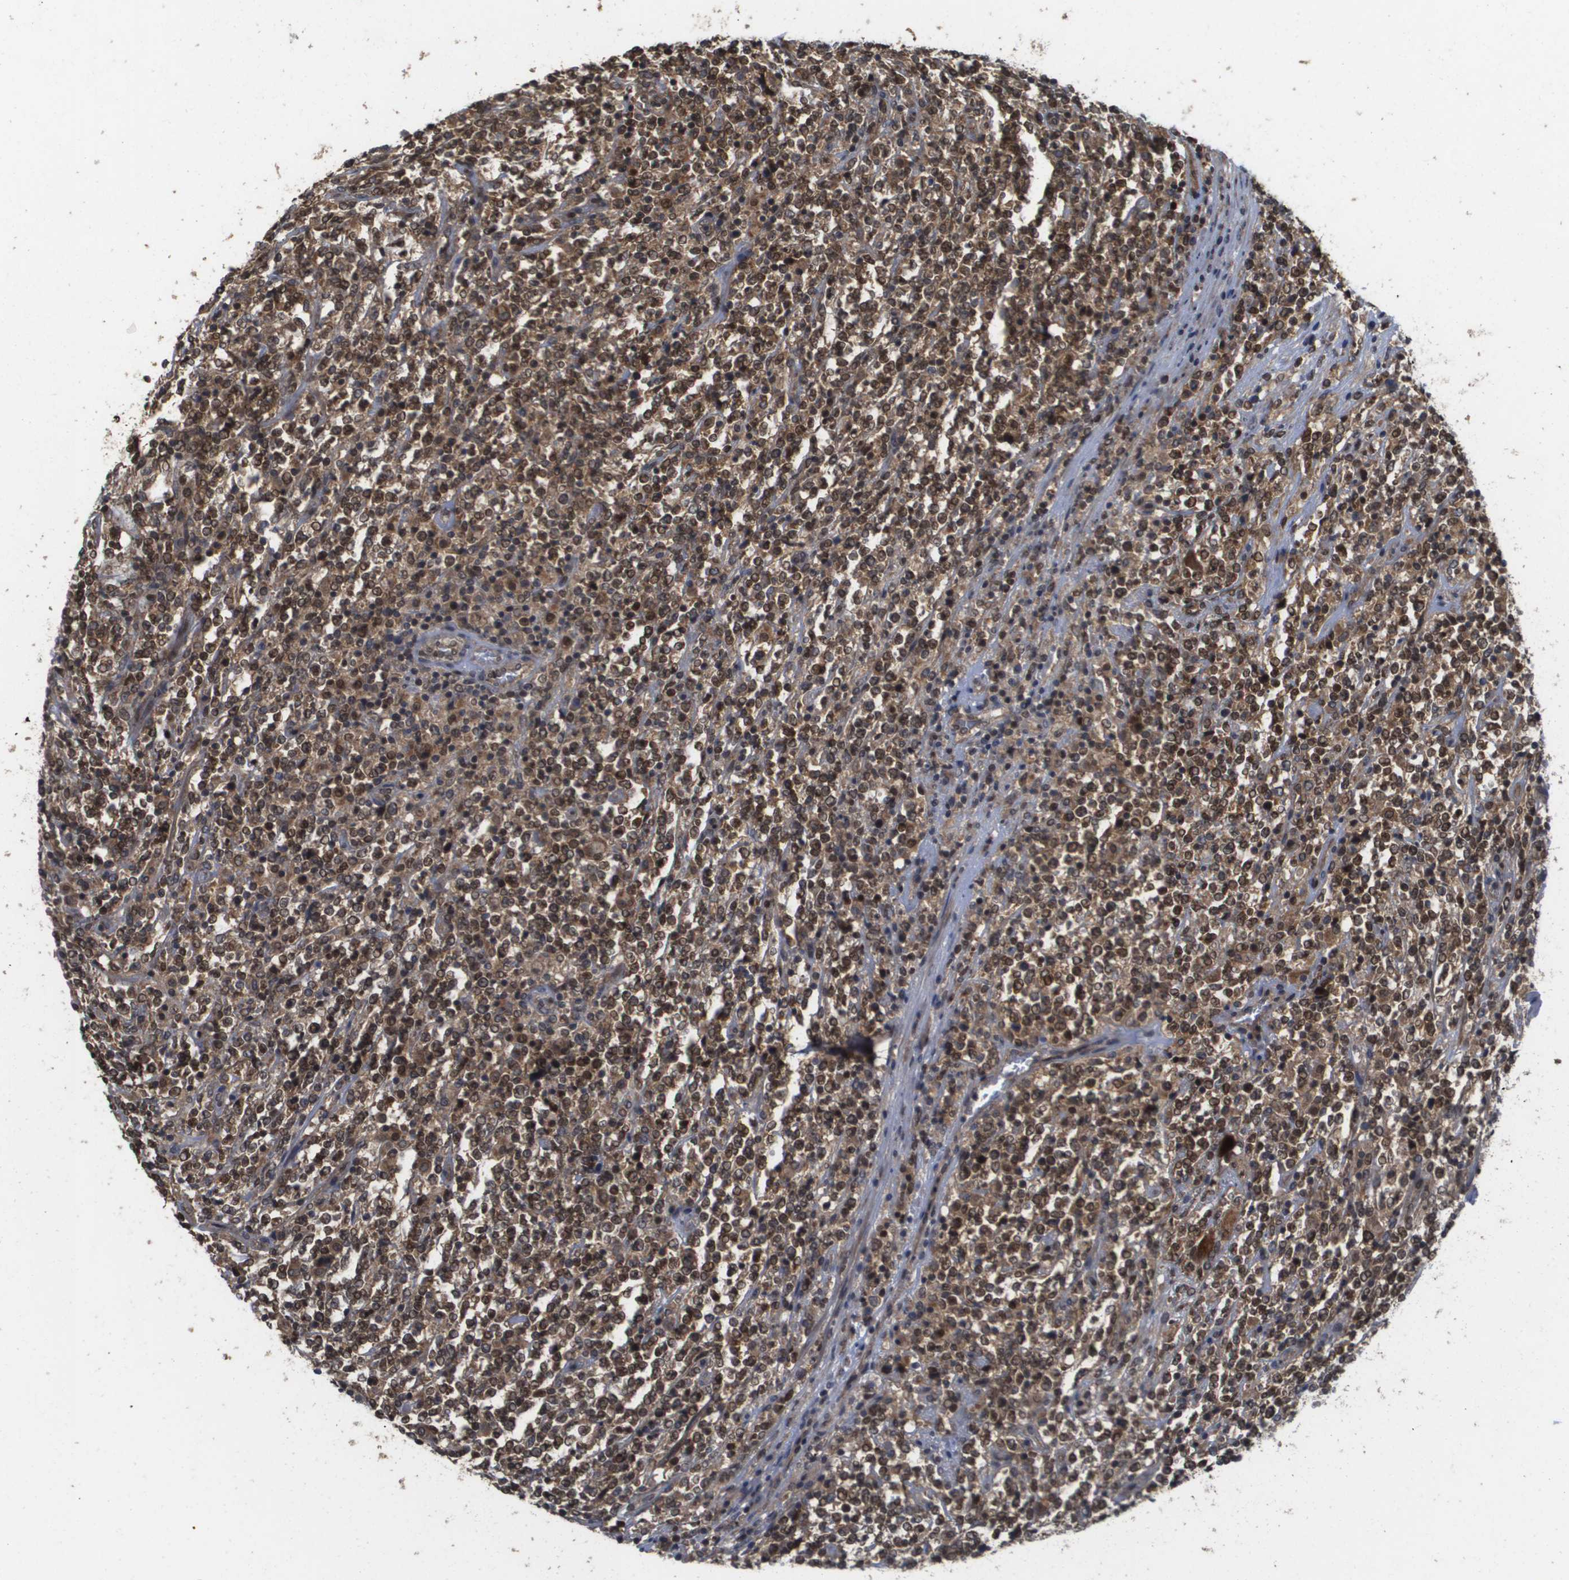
{"staining": {"intensity": "moderate", "quantity": ">75%", "location": "cytoplasmic/membranous,nuclear"}, "tissue": "lymphoma", "cell_type": "Tumor cells", "image_type": "cancer", "snomed": [{"axis": "morphology", "description": "Malignant lymphoma, non-Hodgkin's type, High grade"}, {"axis": "topography", "description": "Soft tissue"}], "caption": "The micrograph reveals immunohistochemical staining of high-grade malignant lymphoma, non-Hodgkin's type. There is moderate cytoplasmic/membranous and nuclear positivity is seen in approximately >75% of tumor cells.", "gene": "RBM38", "patient": {"sex": "male", "age": 18}}